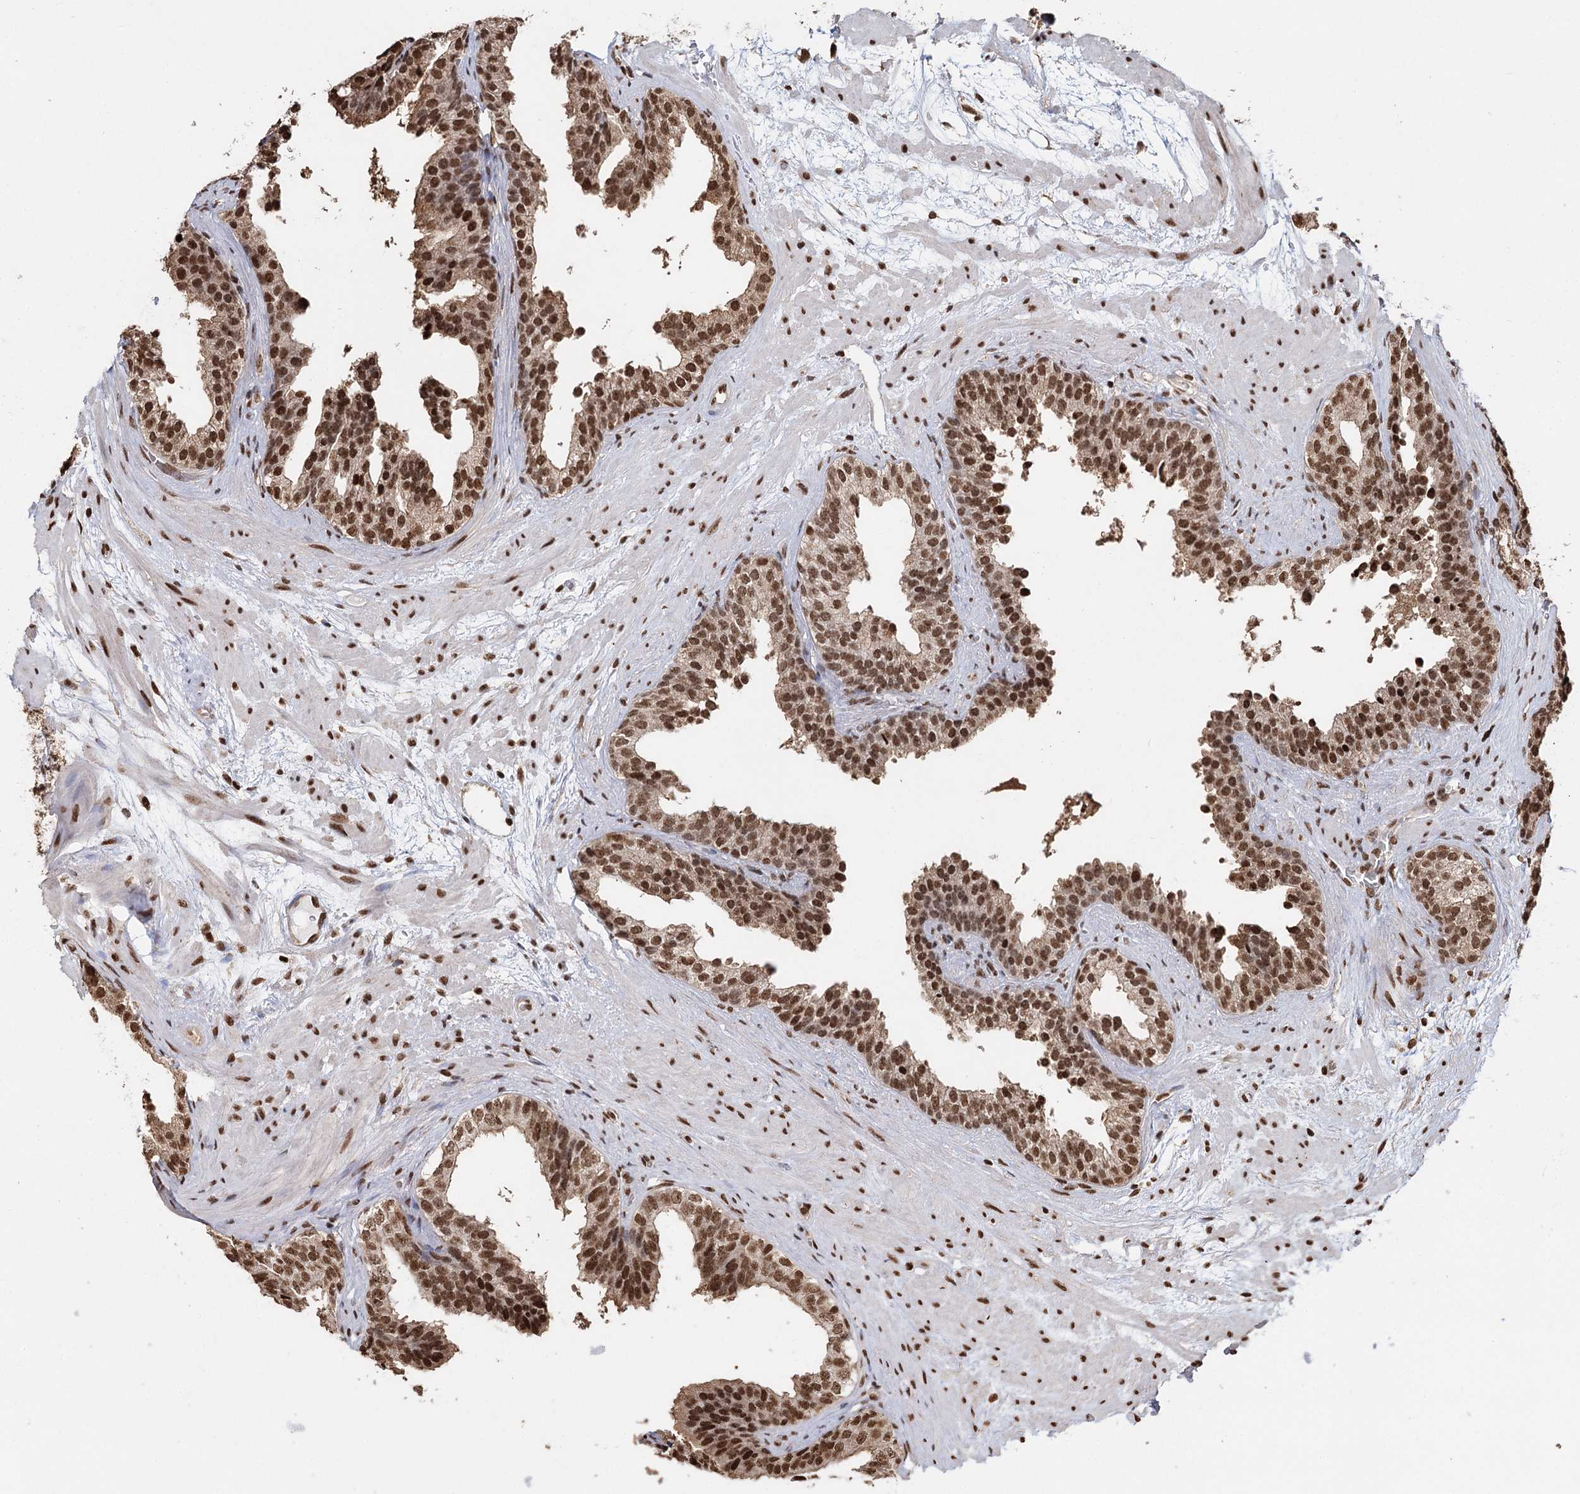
{"staining": {"intensity": "moderate", "quantity": ">75%", "location": "nuclear"}, "tissue": "prostate cancer", "cell_type": "Tumor cells", "image_type": "cancer", "snomed": [{"axis": "morphology", "description": "Adenocarcinoma, High grade"}, {"axis": "topography", "description": "Prostate"}], "caption": "Moderate nuclear positivity is appreciated in about >75% of tumor cells in prostate cancer.", "gene": "RPS27A", "patient": {"sex": "male", "age": 59}}